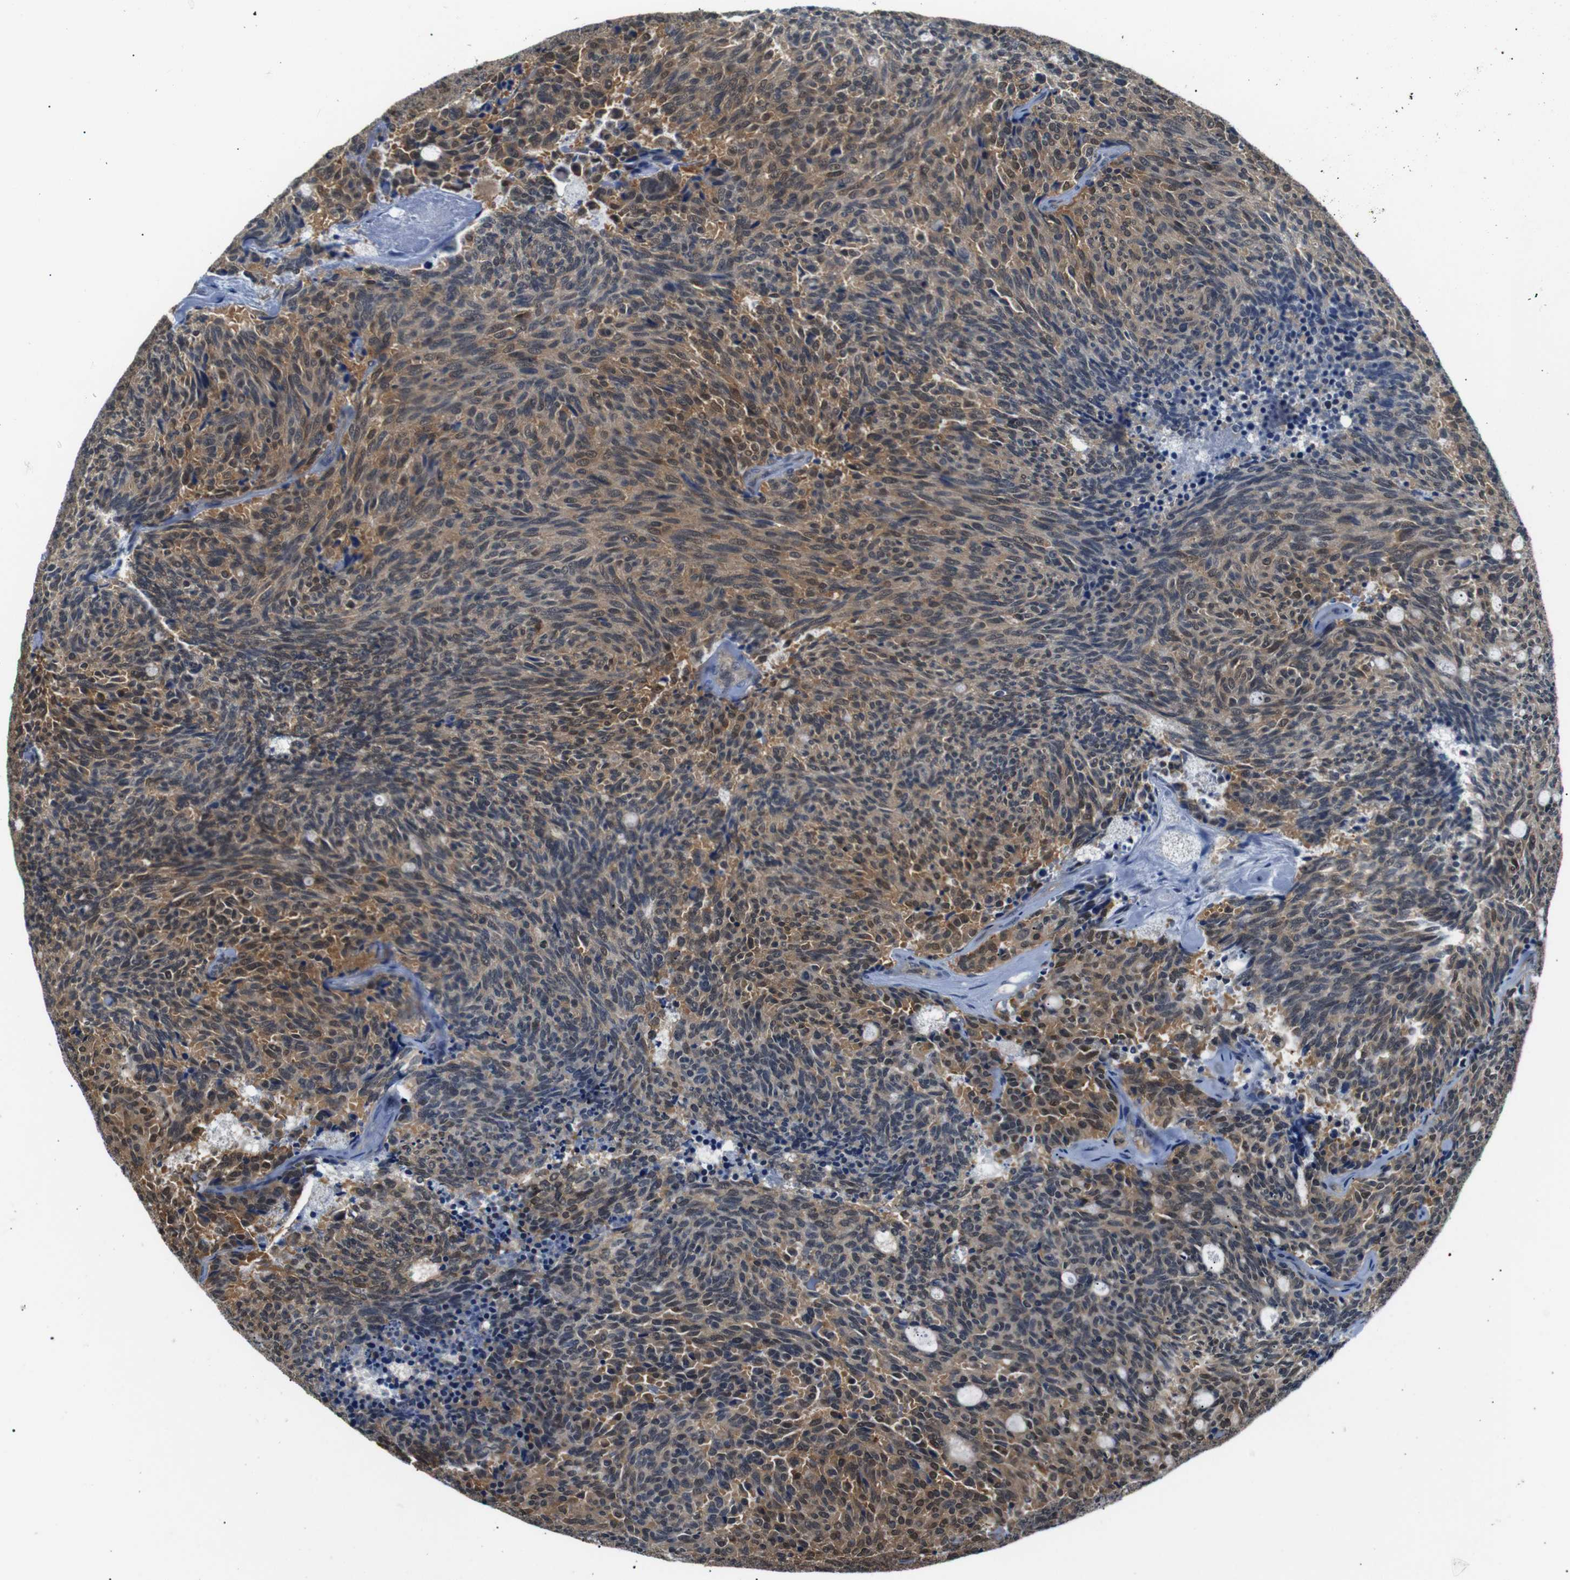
{"staining": {"intensity": "moderate", "quantity": ">75%", "location": "cytoplasmic/membranous,nuclear"}, "tissue": "carcinoid", "cell_type": "Tumor cells", "image_type": "cancer", "snomed": [{"axis": "morphology", "description": "Carcinoid, malignant, NOS"}, {"axis": "topography", "description": "Pancreas"}], "caption": "IHC image of human malignant carcinoid stained for a protein (brown), which exhibits medium levels of moderate cytoplasmic/membranous and nuclear positivity in approximately >75% of tumor cells.", "gene": "UBXN1", "patient": {"sex": "female", "age": 54}}